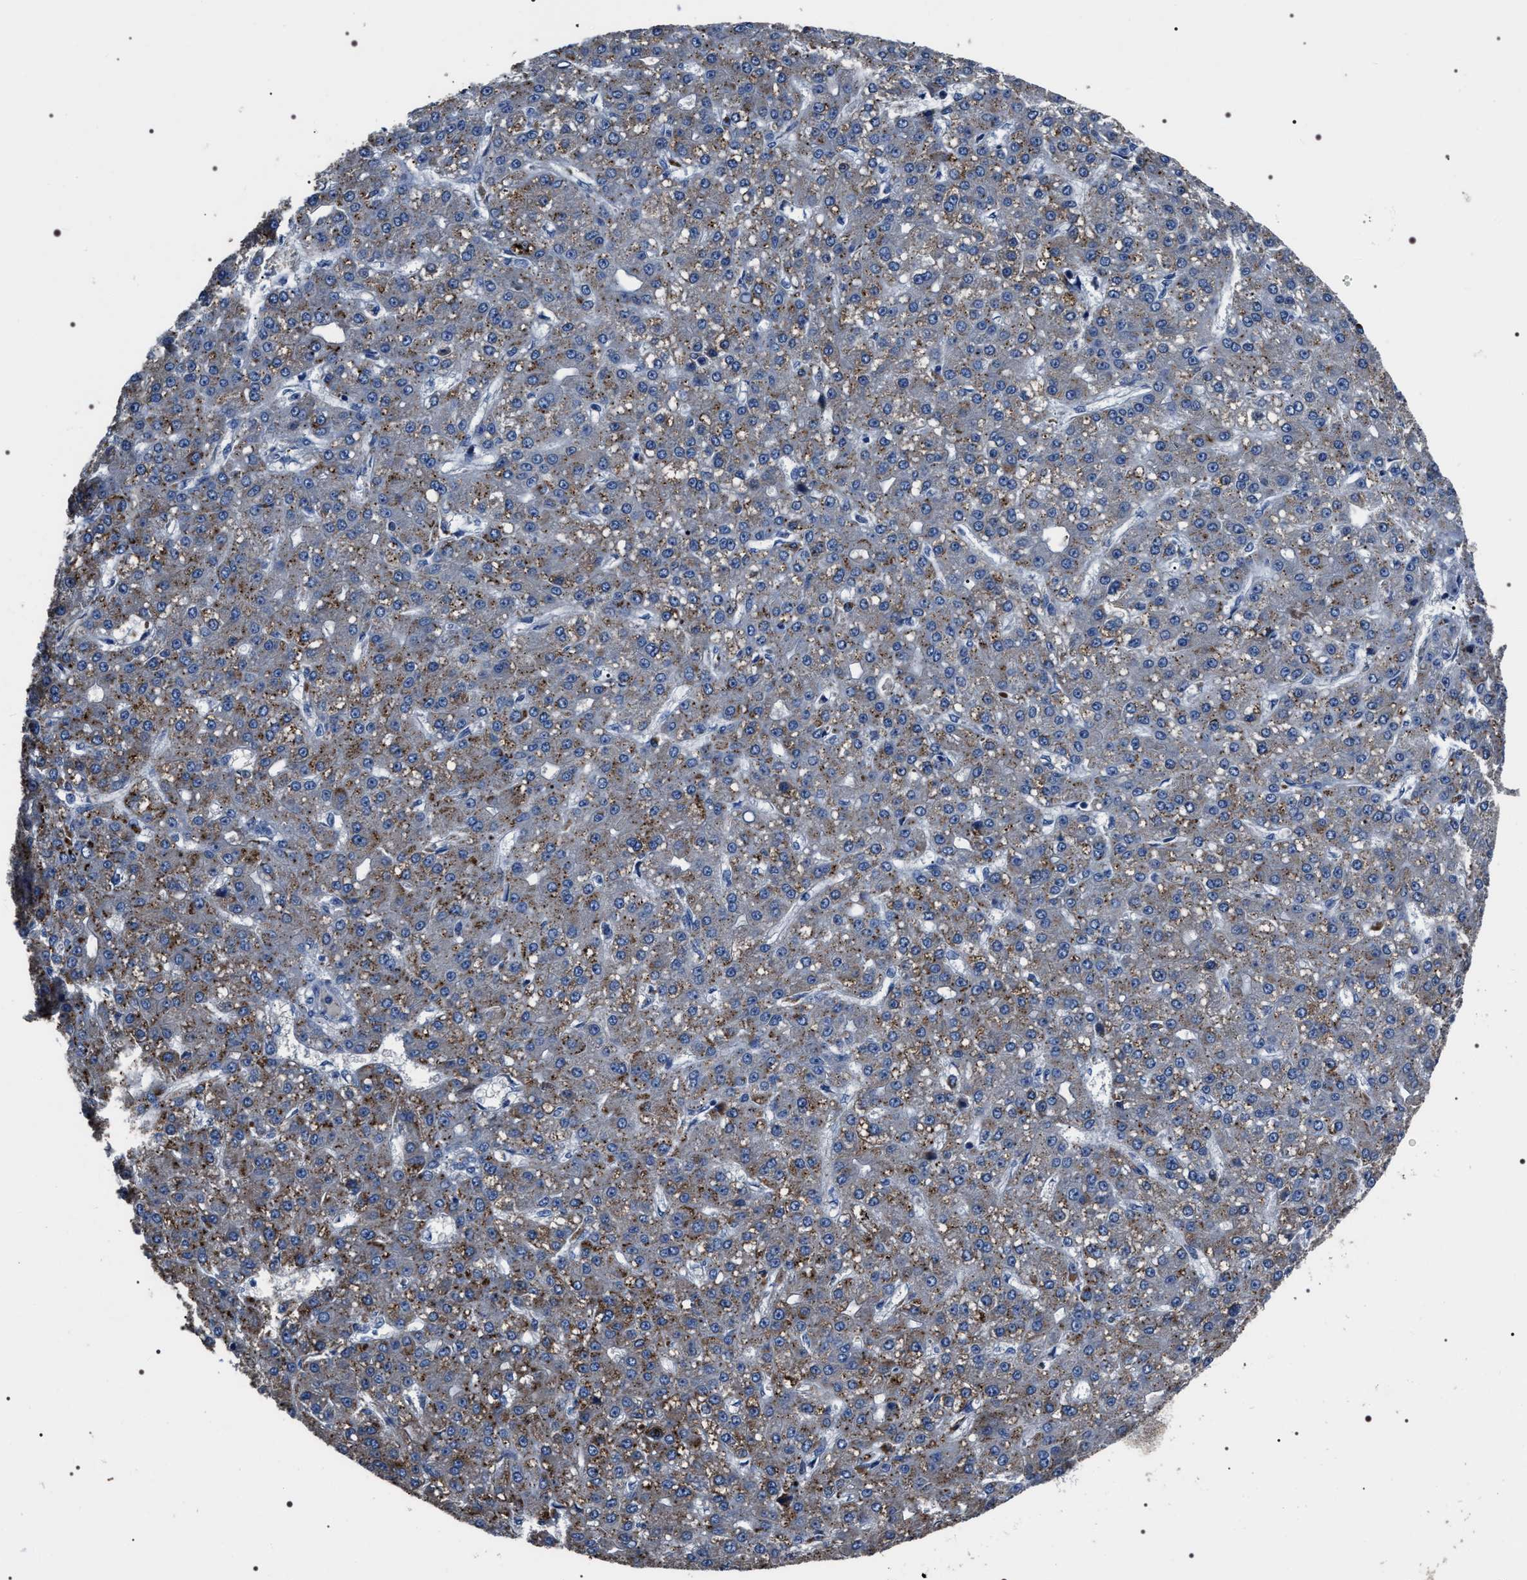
{"staining": {"intensity": "moderate", "quantity": "25%-75%", "location": "cytoplasmic/membranous"}, "tissue": "liver cancer", "cell_type": "Tumor cells", "image_type": "cancer", "snomed": [{"axis": "morphology", "description": "Carcinoma, Hepatocellular, NOS"}, {"axis": "topography", "description": "Liver"}], "caption": "This is an image of IHC staining of hepatocellular carcinoma (liver), which shows moderate expression in the cytoplasmic/membranous of tumor cells.", "gene": "TRIM54", "patient": {"sex": "male", "age": 67}}